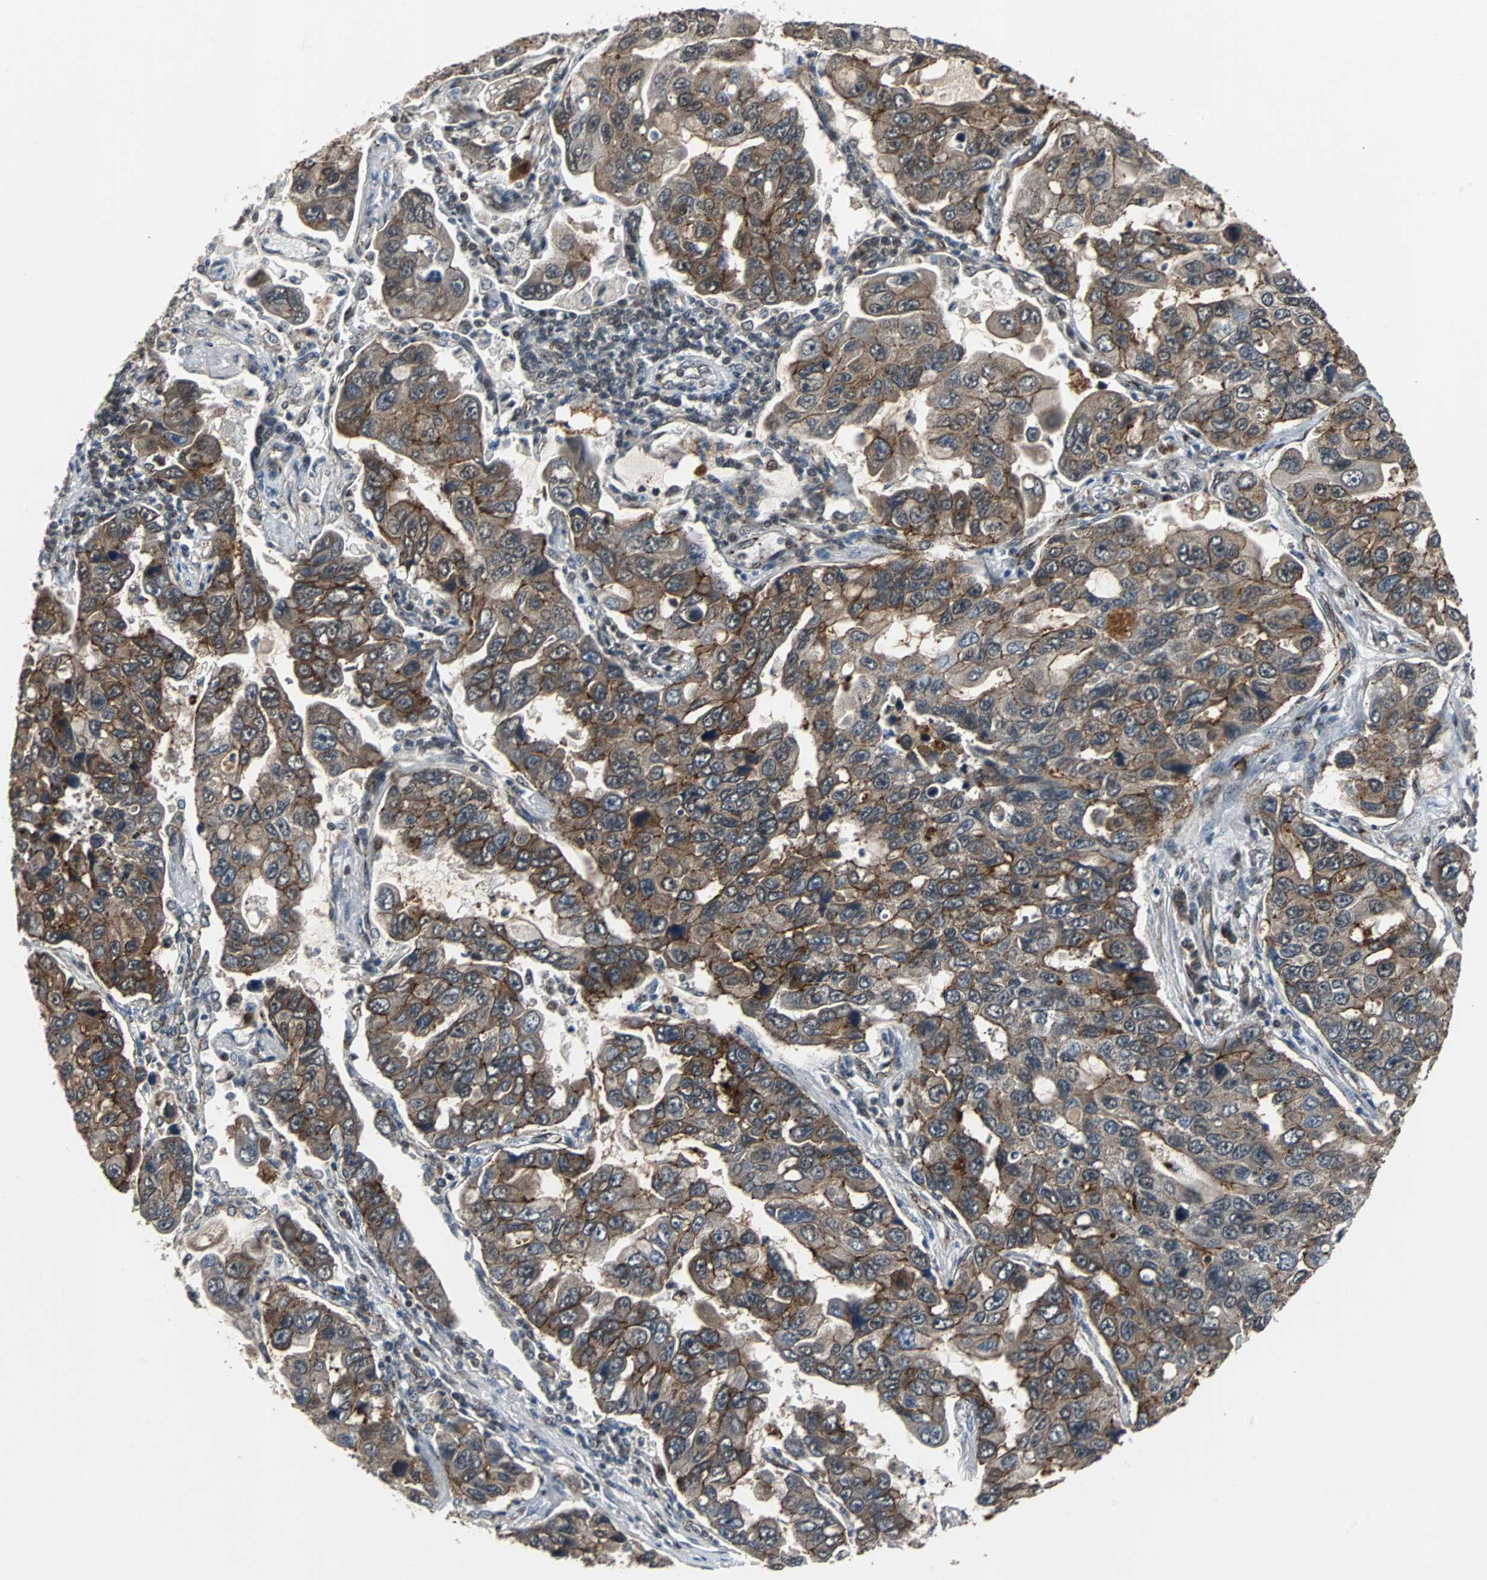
{"staining": {"intensity": "strong", "quantity": ">75%", "location": "cytoplasmic/membranous"}, "tissue": "lung cancer", "cell_type": "Tumor cells", "image_type": "cancer", "snomed": [{"axis": "morphology", "description": "Adenocarcinoma, NOS"}, {"axis": "topography", "description": "Lung"}], "caption": "DAB (3,3'-diaminobenzidine) immunohistochemical staining of lung cancer demonstrates strong cytoplasmic/membranous protein positivity in about >75% of tumor cells. Ihc stains the protein in brown and the nuclei are stained blue.", "gene": "LSR", "patient": {"sex": "male", "age": 64}}